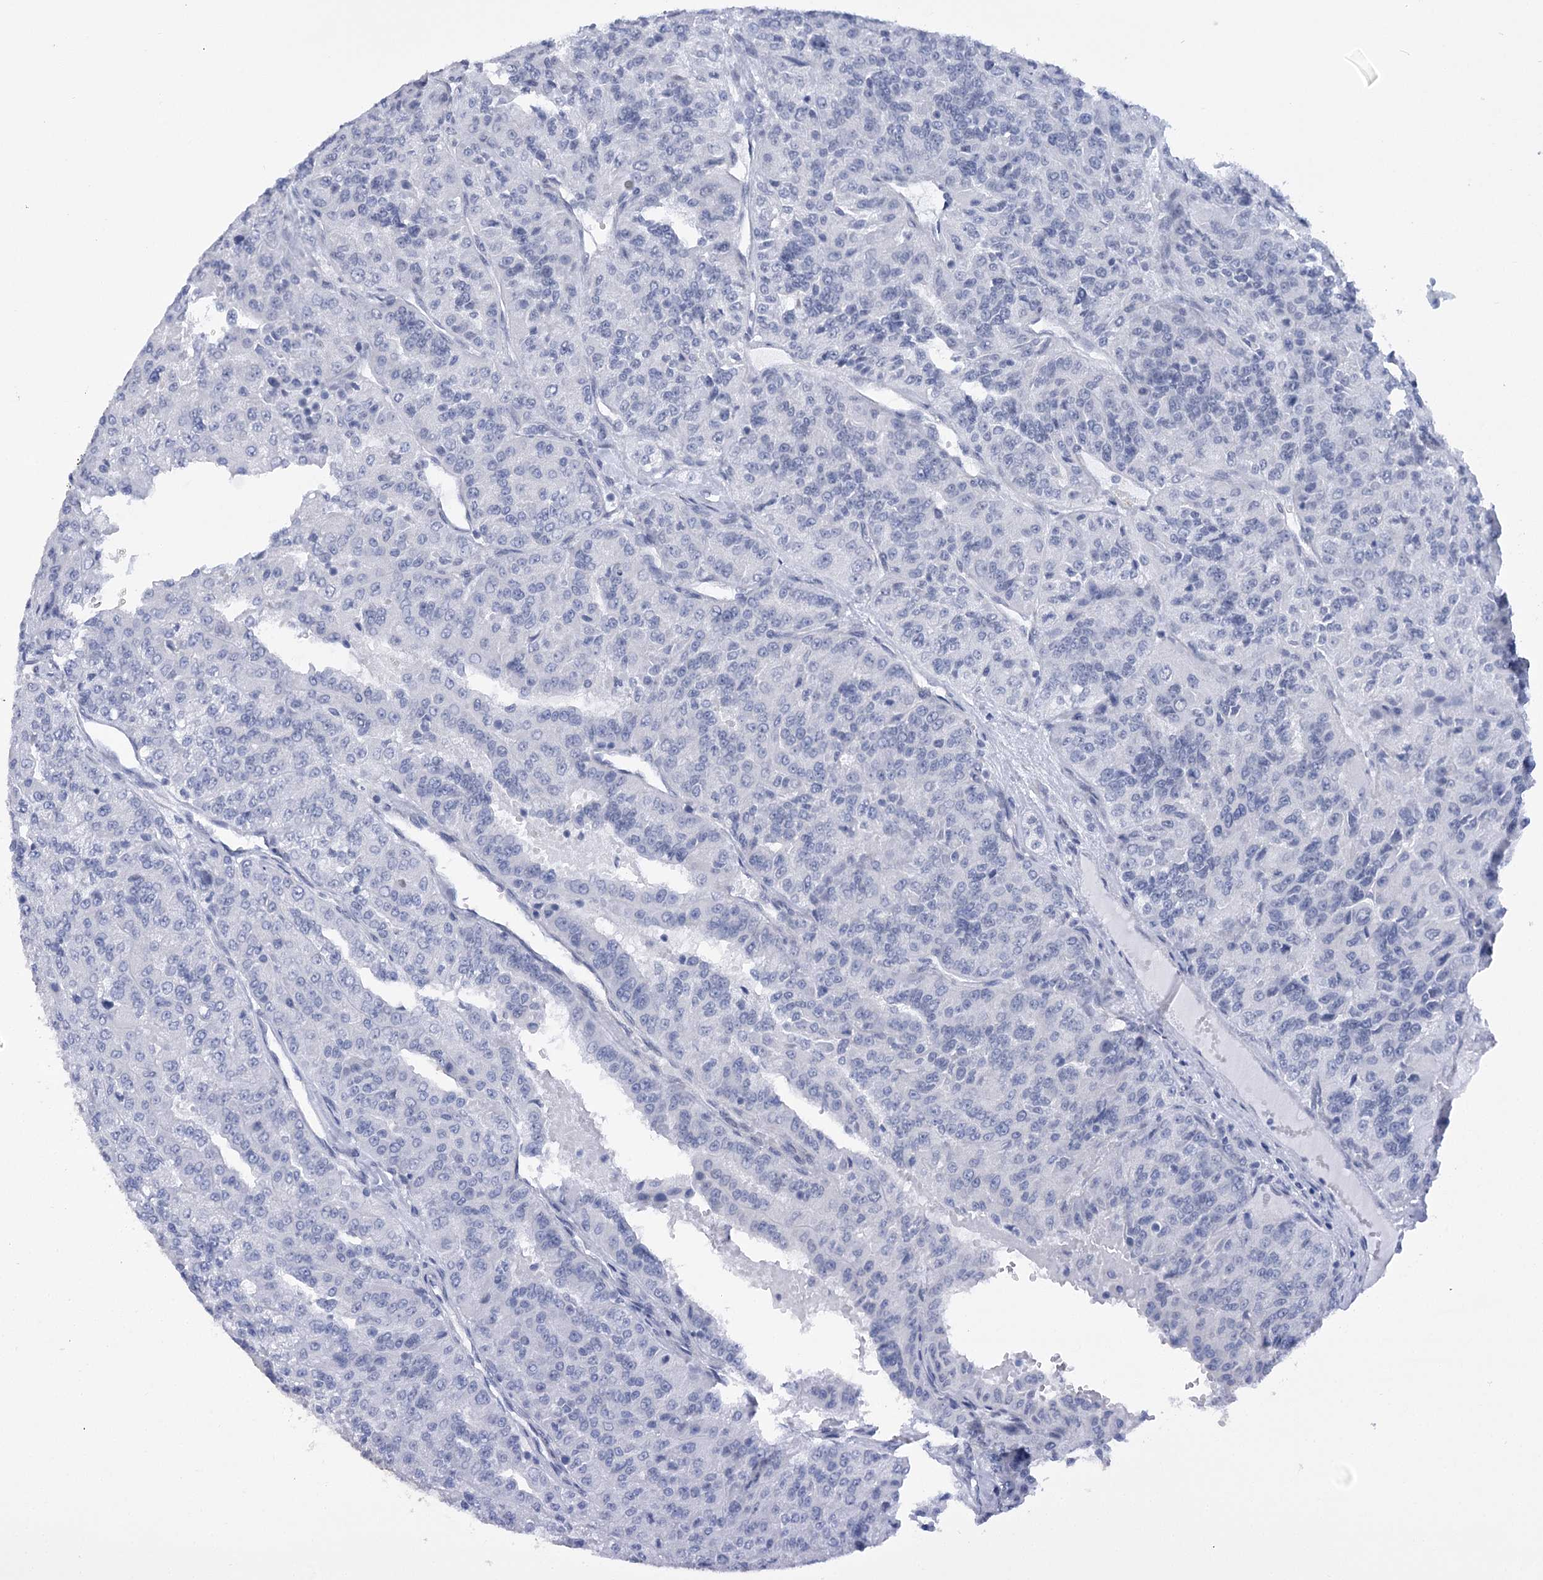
{"staining": {"intensity": "negative", "quantity": "none", "location": "none"}, "tissue": "renal cancer", "cell_type": "Tumor cells", "image_type": "cancer", "snomed": [{"axis": "morphology", "description": "Adenocarcinoma, NOS"}, {"axis": "topography", "description": "Kidney"}], "caption": "A high-resolution micrograph shows immunohistochemistry (IHC) staining of renal cancer (adenocarcinoma), which shows no significant positivity in tumor cells.", "gene": "HNRNPA0", "patient": {"sex": "female", "age": 63}}